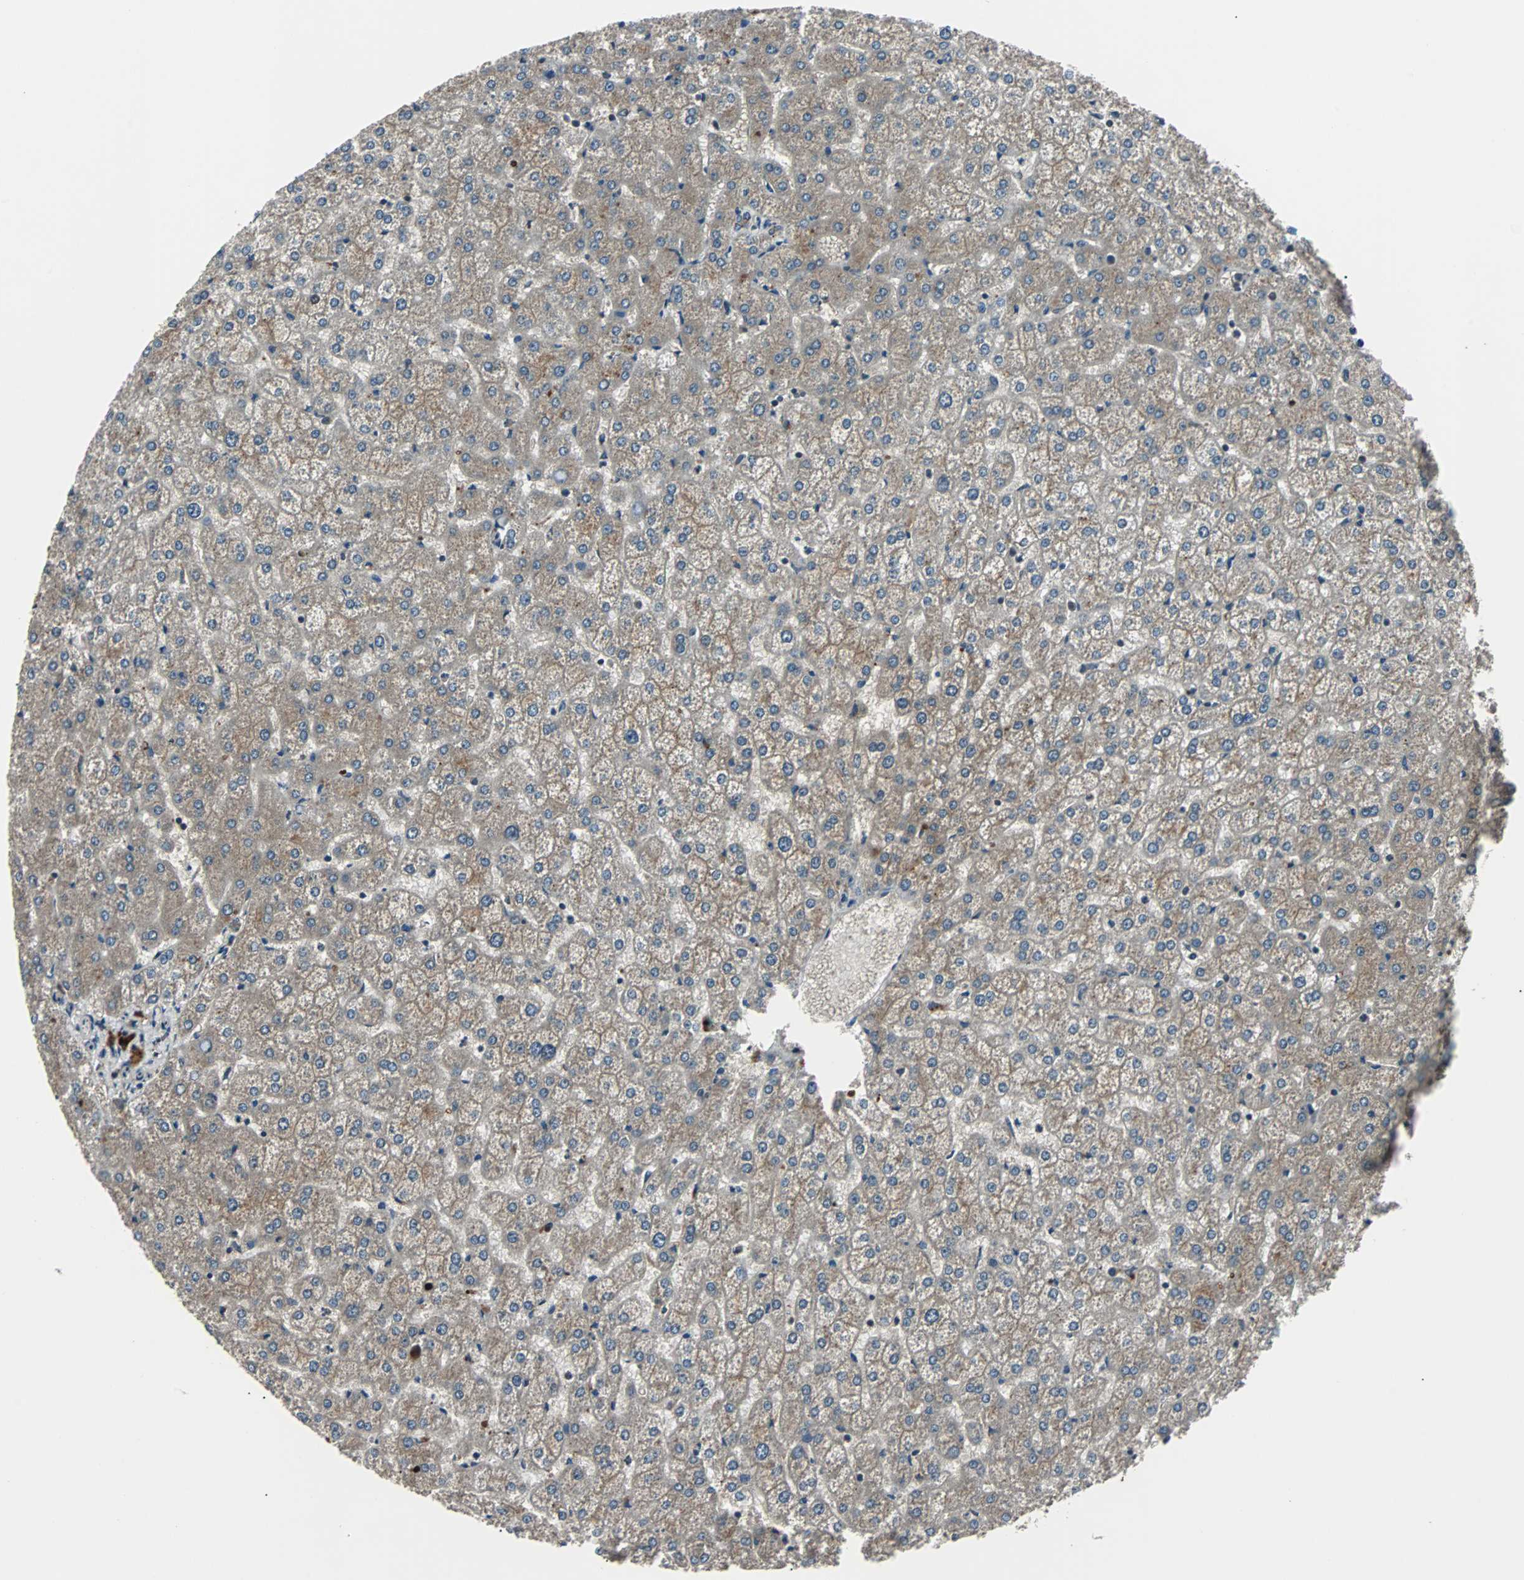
{"staining": {"intensity": "weak", "quantity": "25%-75%", "location": "cytoplasmic/membranous"}, "tissue": "liver", "cell_type": "Cholangiocytes", "image_type": "normal", "snomed": [{"axis": "morphology", "description": "Normal tissue, NOS"}, {"axis": "topography", "description": "Liver"}], "caption": "Immunohistochemical staining of normal human liver exhibits weak cytoplasmic/membranous protein positivity in approximately 25%-75% of cholangiocytes.", "gene": "ARF1", "patient": {"sex": "female", "age": 32}}